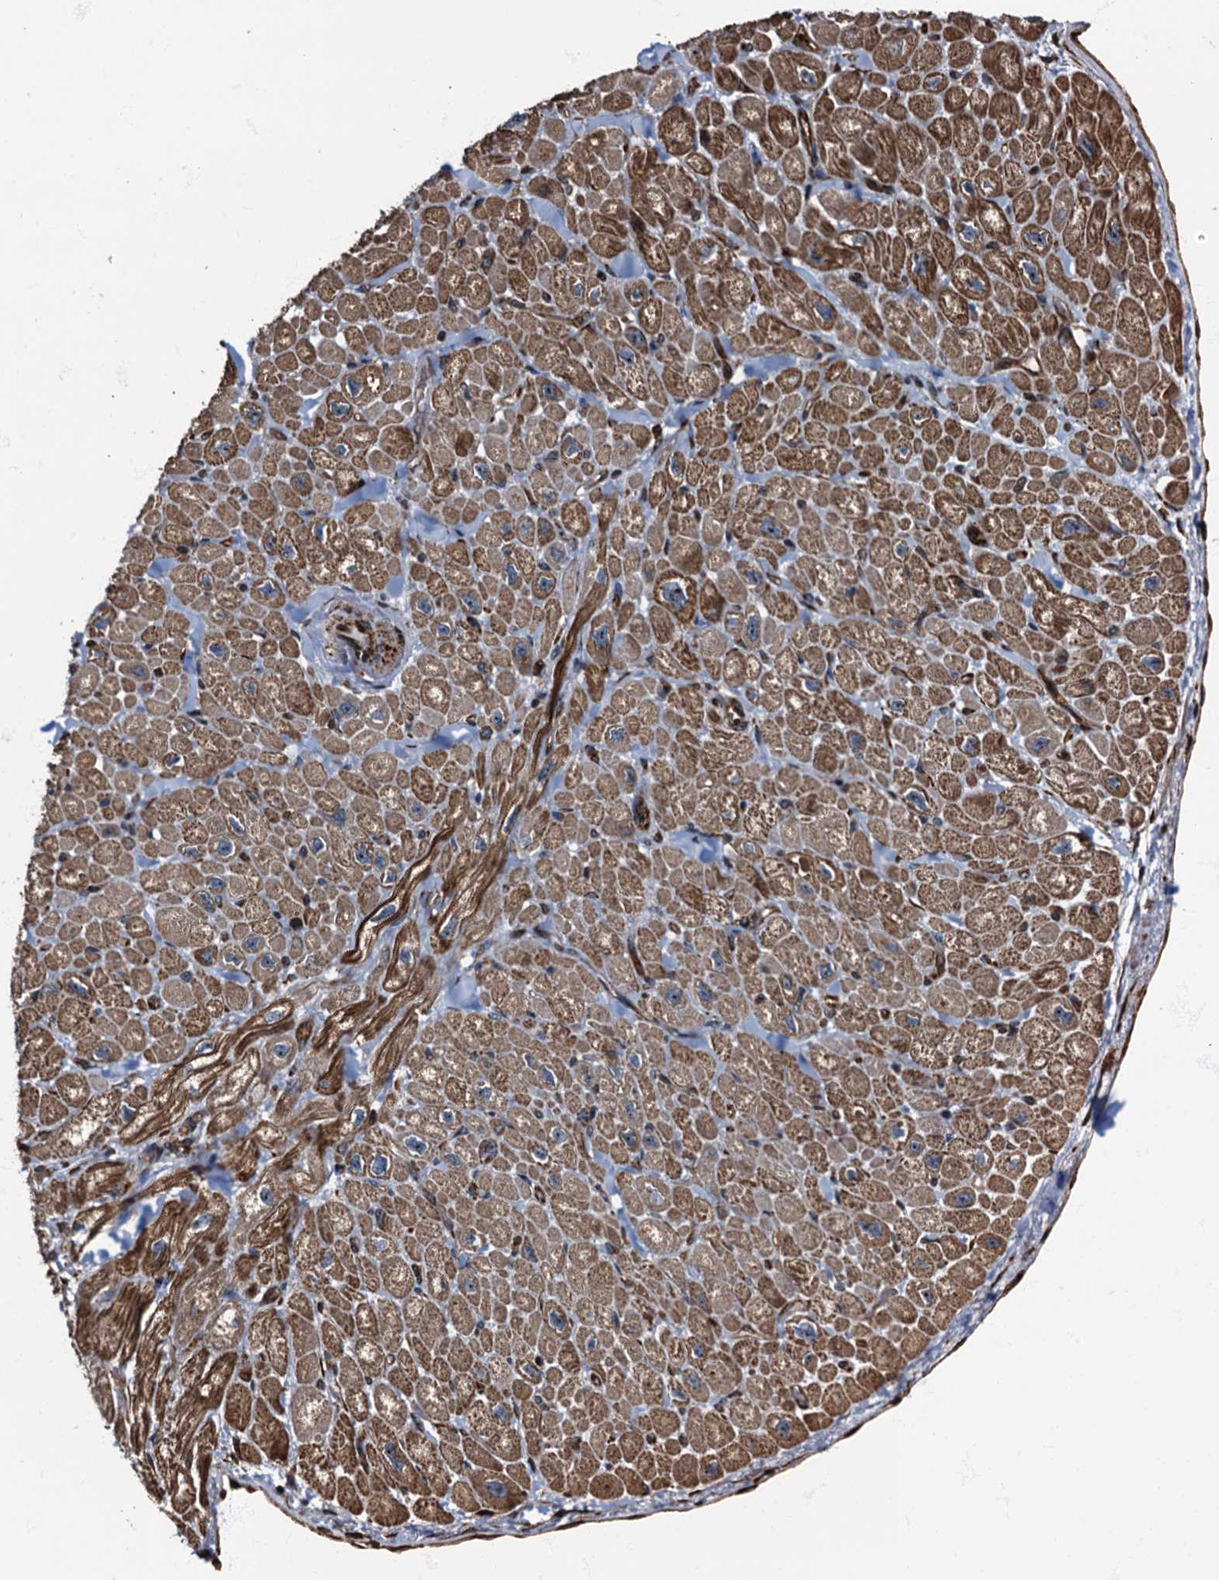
{"staining": {"intensity": "moderate", "quantity": ">75%", "location": "cytoplasmic/membranous"}, "tissue": "heart muscle", "cell_type": "Cardiomyocytes", "image_type": "normal", "snomed": [{"axis": "morphology", "description": "Normal tissue, NOS"}, {"axis": "topography", "description": "Heart"}], "caption": "IHC of normal human heart muscle shows medium levels of moderate cytoplasmic/membranous expression in approximately >75% of cardiomyocytes. Nuclei are stained in blue.", "gene": "ATP2C1", "patient": {"sex": "male", "age": 65}}